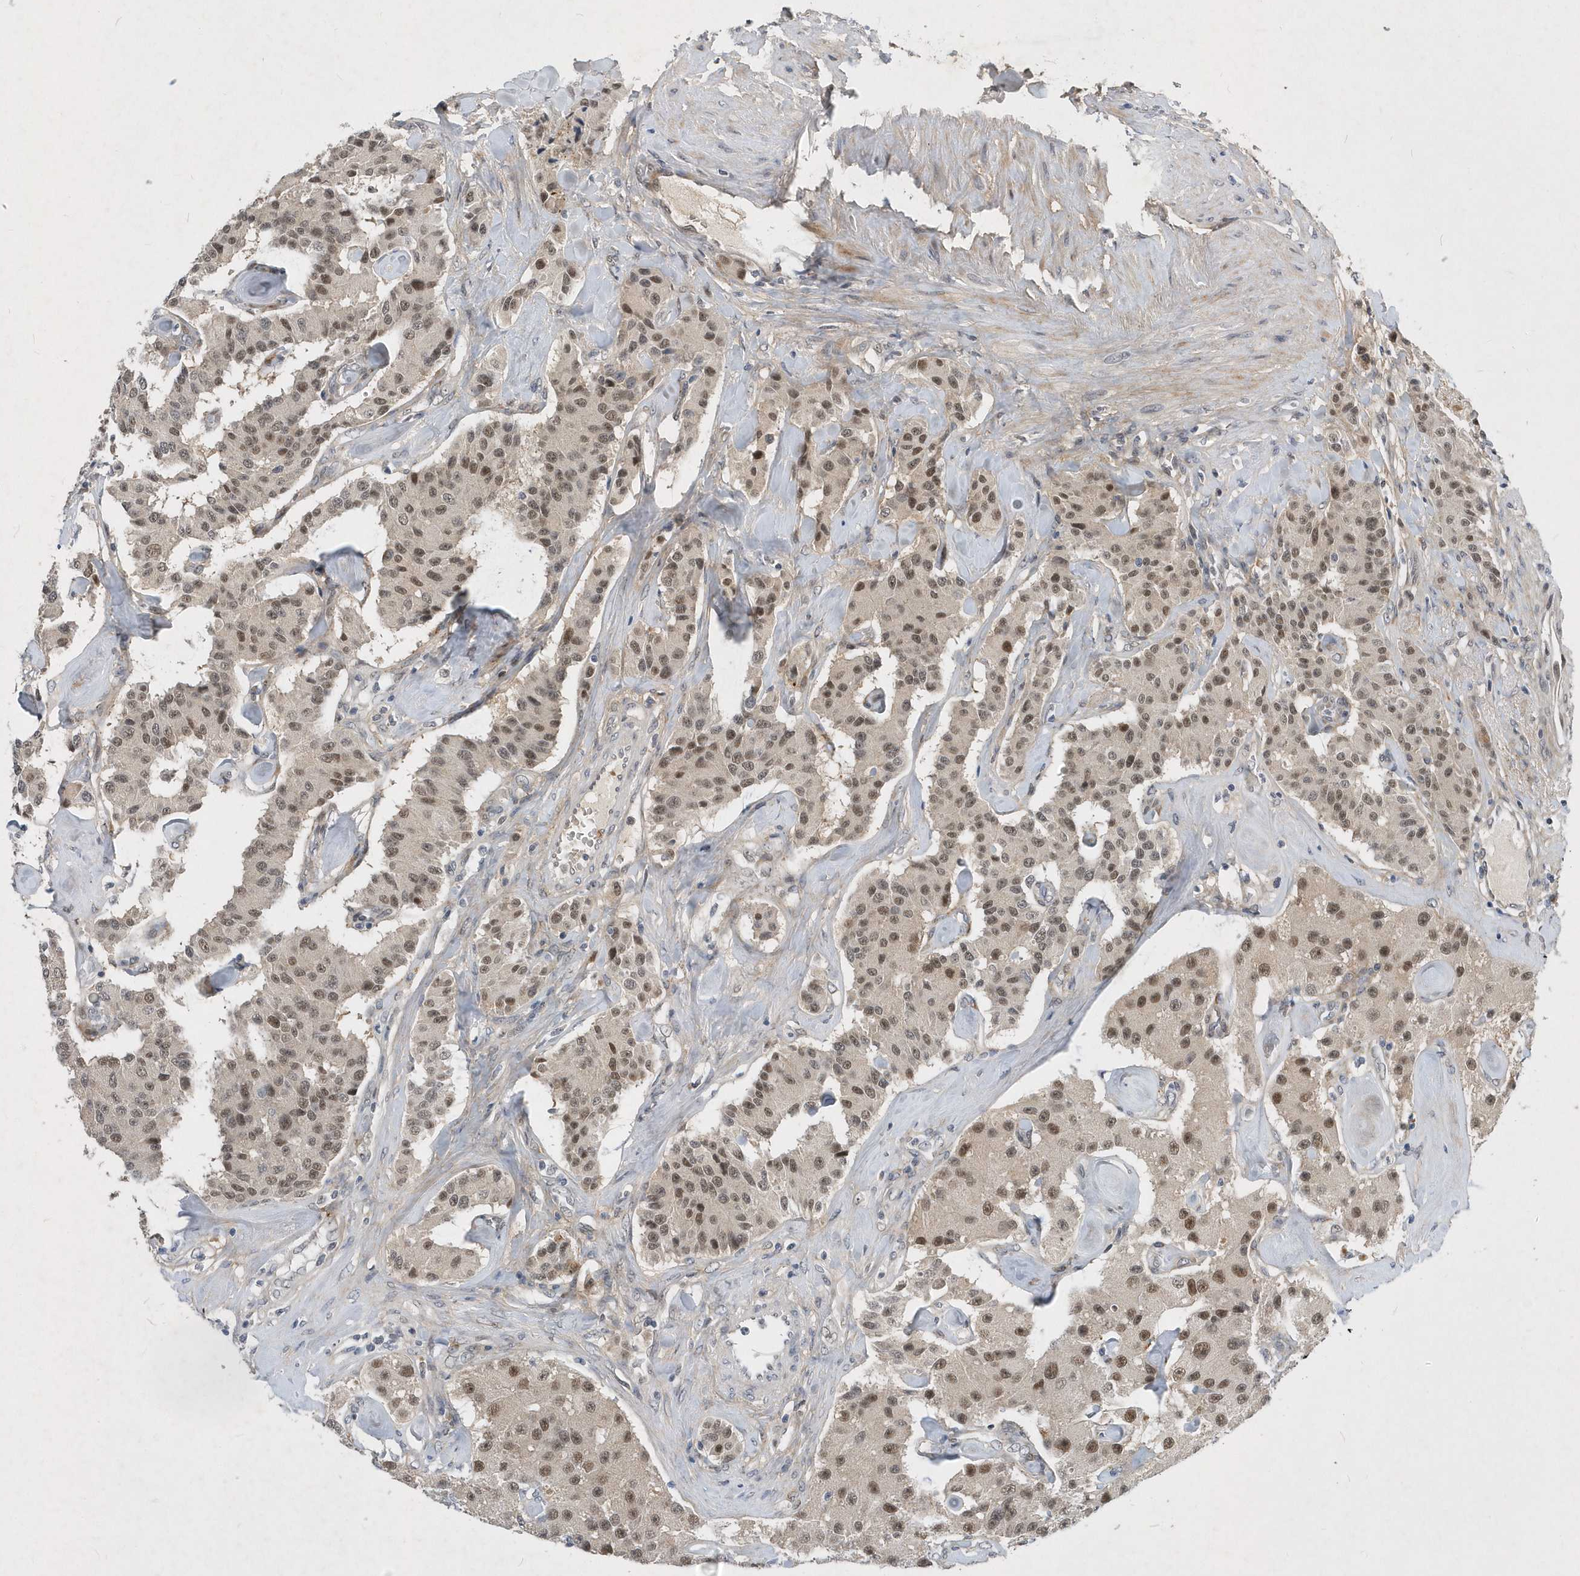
{"staining": {"intensity": "moderate", "quantity": ">75%", "location": "nuclear"}, "tissue": "carcinoid", "cell_type": "Tumor cells", "image_type": "cancer", "snomed": [{"axis": "morphology", "description": "Carcinoid, malignant, NOS"}, {"axis": "topography", "description": "Pancreas"}], "caption": "High-power microscopy captured an immunohistochemistry (IHC) micrograph of carcinoid, revealing moderate nuclear expression in approximately >75% of tumor cells.", "gene": "FAM217A", "patient": {"sex": "male", "age": 41}}